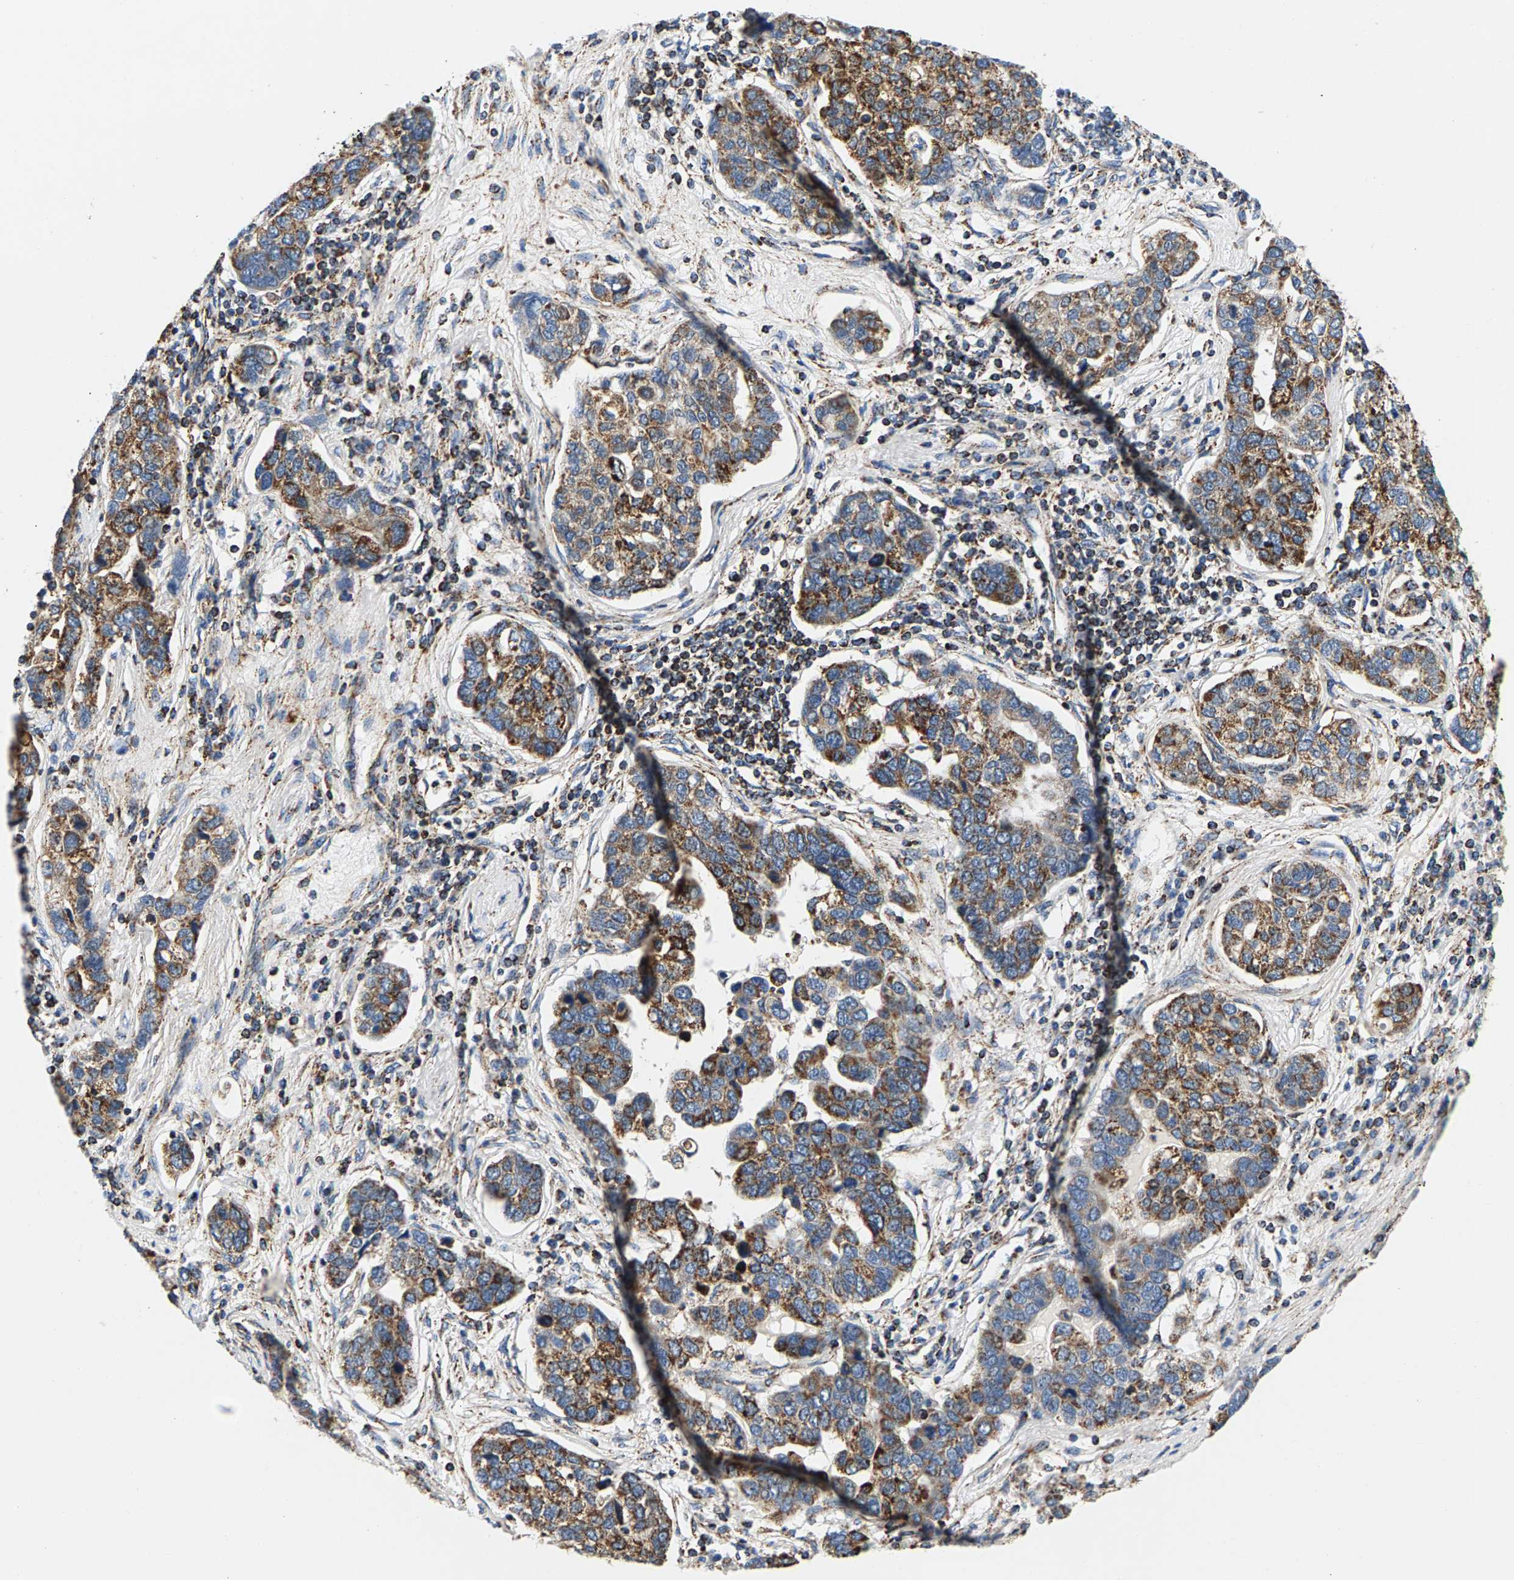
{"staining": {"intensity": "strong", "quantity": "25%-75%", "location": "cytoplasmic/membranous"}, "tissue": "pancreatic cancer", "cell_type": "Tumor cells", "image_type": "cancer", "snomed": [{"axis": "morphology", "description": "Adenocarcinoma, NOS"}, {"axis": "topography", "description": "Pancreas"}], "caption": "A brown stain shows strong cytoplasmic/membranous expression of a protein in human pancreatic cancer (adenocarcinoma) tumor cells. The staining is performed using DAB brown chromogen to label protein expression. The nuclei are counter-stained blue using hematoxylin.", "gene": "PDE1A", "patient": {"sex": "female", "age": 61}}